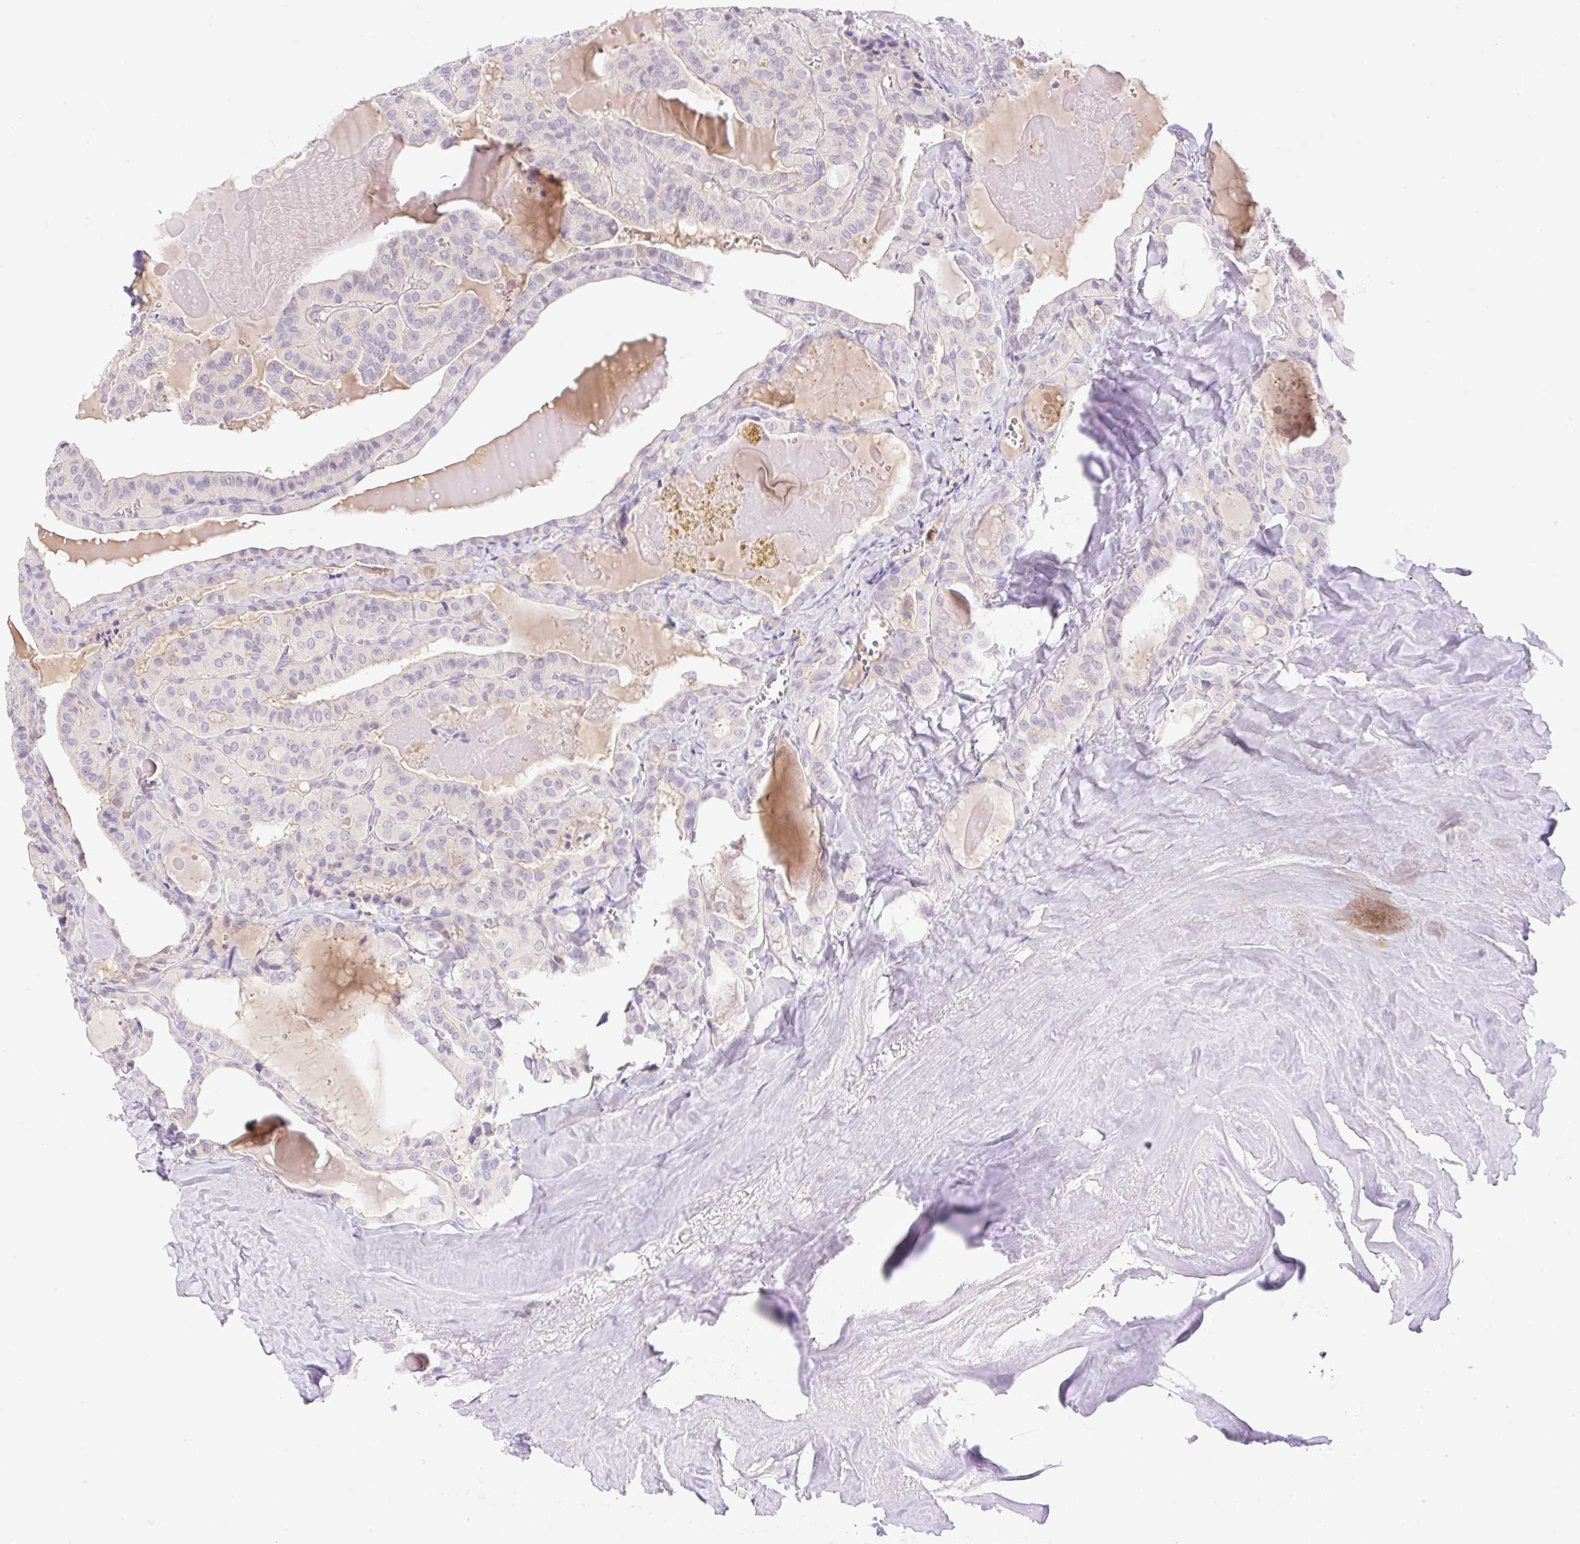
{"staining": {"intensity": "negative", "quantity": "none", "location": "none"}, "tissue": "thyroid cancer", "cell_type": "Tumor cells", "image_type": "cancer", "snomed": [{"axis": "morphology", "description": "Papillary adenocarcinoma, NOS"}, {"axis": "topography", "description": "Thyroid gland"}], "caption": "This is an immunohistochemistry (IHC) micrograph of human thyroid cancer (papillary adenocarcinoma). There is no expression in tumor cells.", "gene": "DENND5A", "patient": {"sex": "male", "age": 52}}